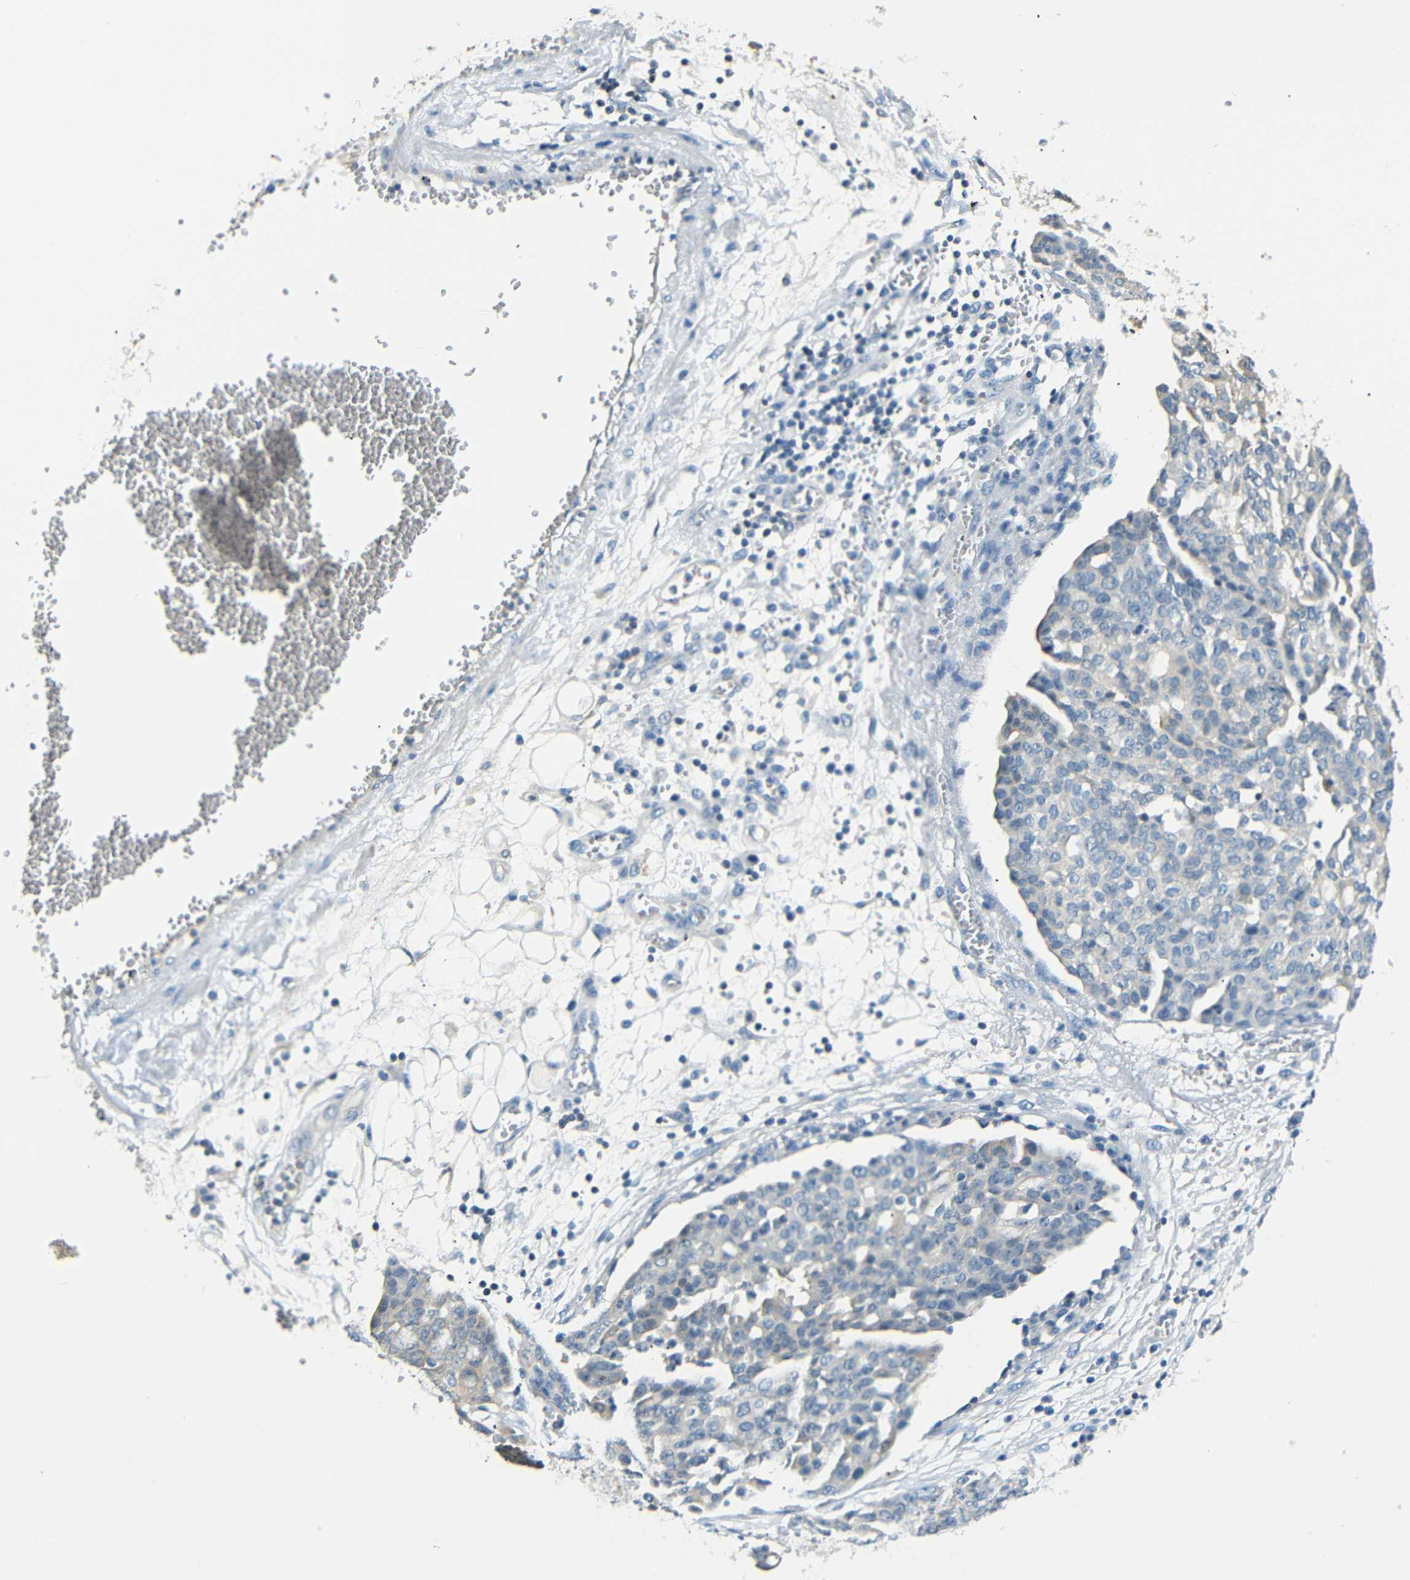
{"staining": {"intensity": "moderate", "quantity": "<25%", "location": "cytoplasmic/membranous"}, "tissue": "ovarian cancer", "cell_type": "Tumor cells", "image_type": "cancer", "snomed": [{"axis": "morphology", "description": "Cystadenocarcinoma, serous, NOS"}, {"axis": "topography", "description": "Soft tissue"}, {"axis": "topography", "description": "Ovary"}], "caption": "Tumor cells demonstrate low levels of moderate cytoplasmic/membranous positivity in about <25% of cells in ovarian cancer.", "gene": "SFN", "patient": {"sex": "female", "age": 57}}